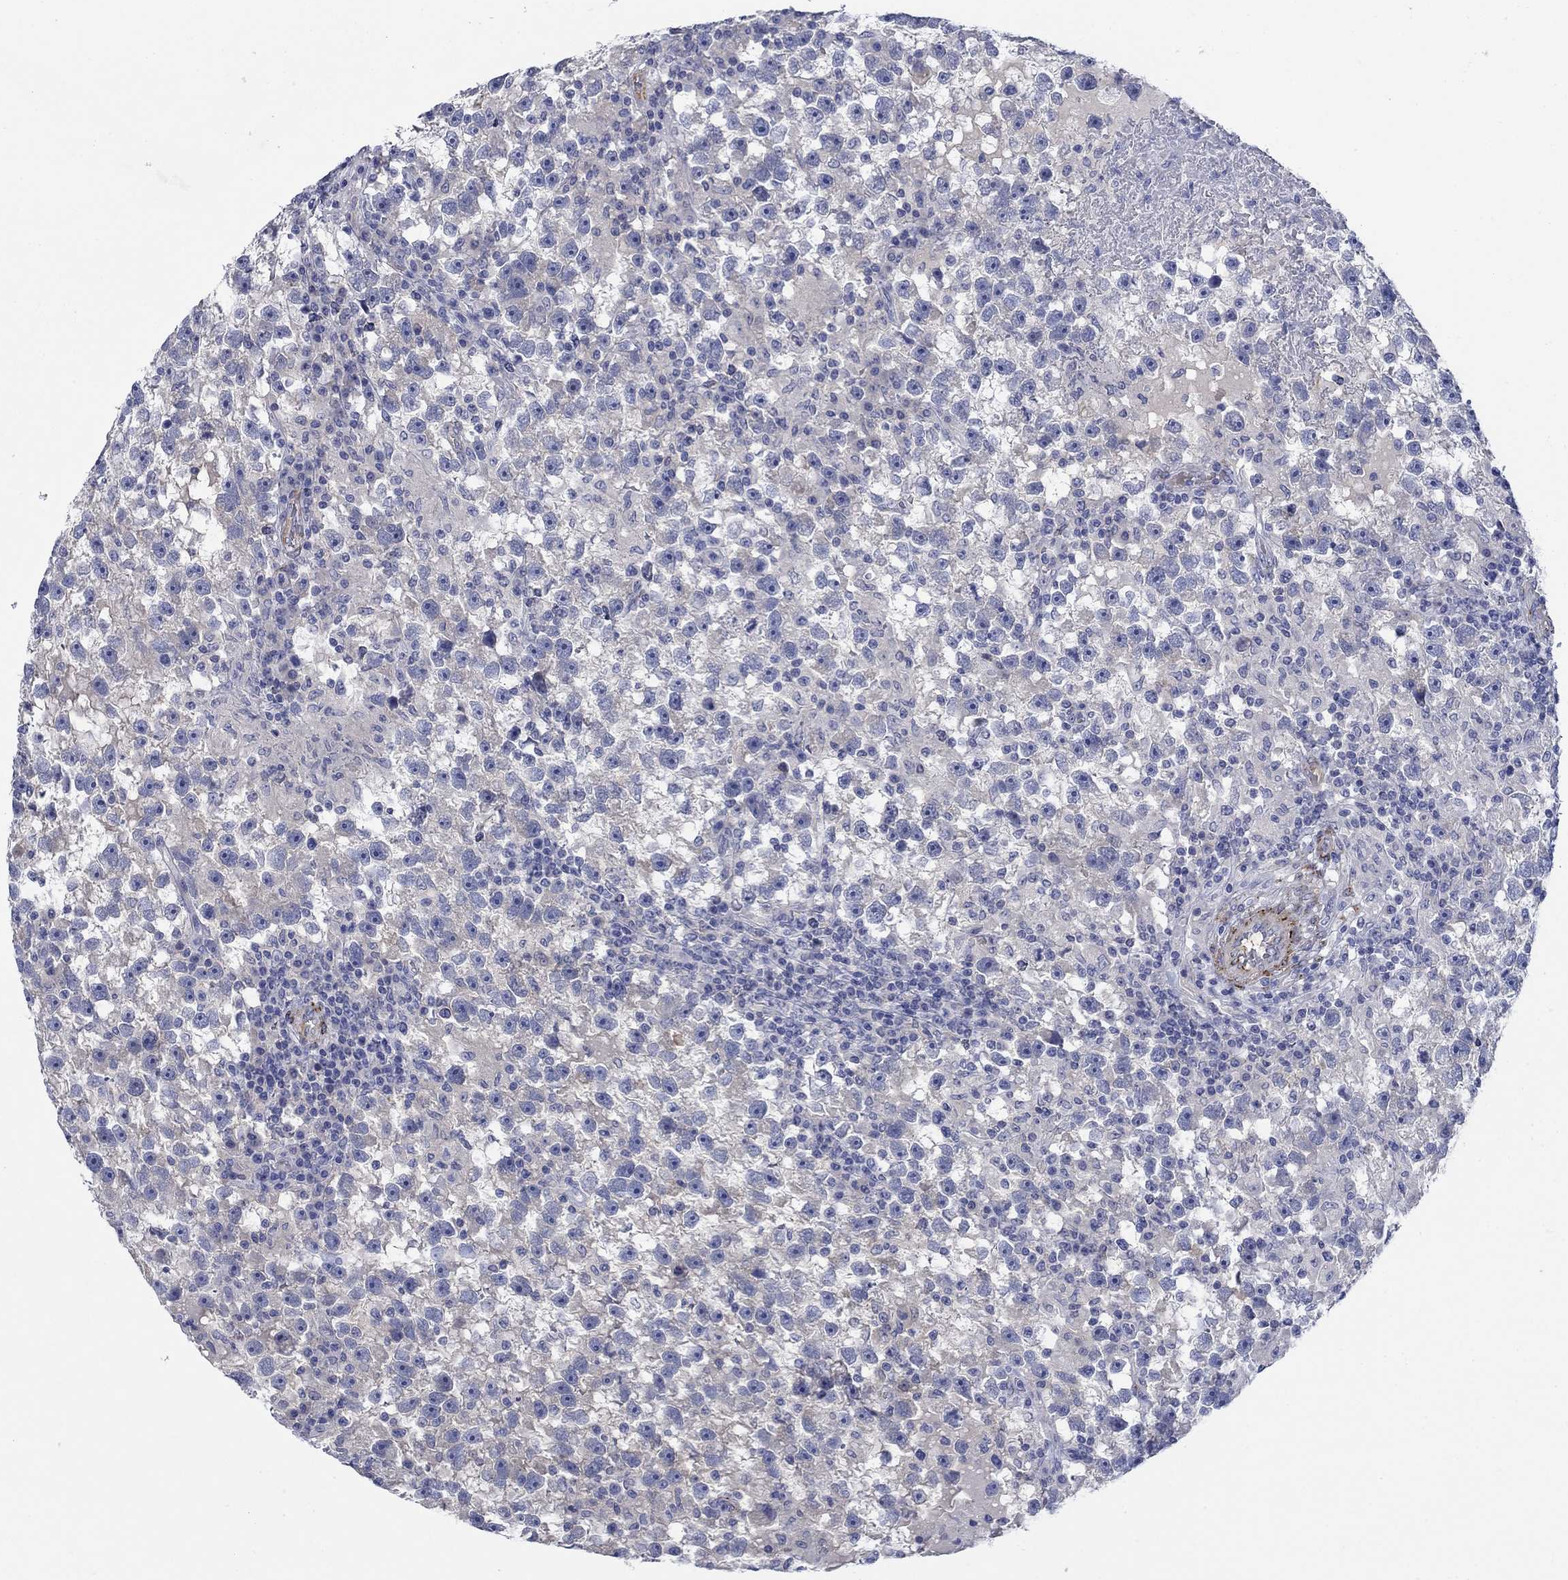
{"staining": {"intensity": "negative", "quantity": "none", "location": "none"}, "tissue": "testis cancer", "cell_type": "Tumor cells", "image_type": "cancer", "snomed": [{"axis": "morphology", "description": "Seminoma, NOS"}, {"axis": "topography", "description": "Testis"}], "caption": "Immunohistochemistry photomicrograph of human testis cancer stained for a protein (brown), which displays no expression in tumor cells.", "gene": "PTPRZ1", "patient": {"sex": "male", "age": 47}}